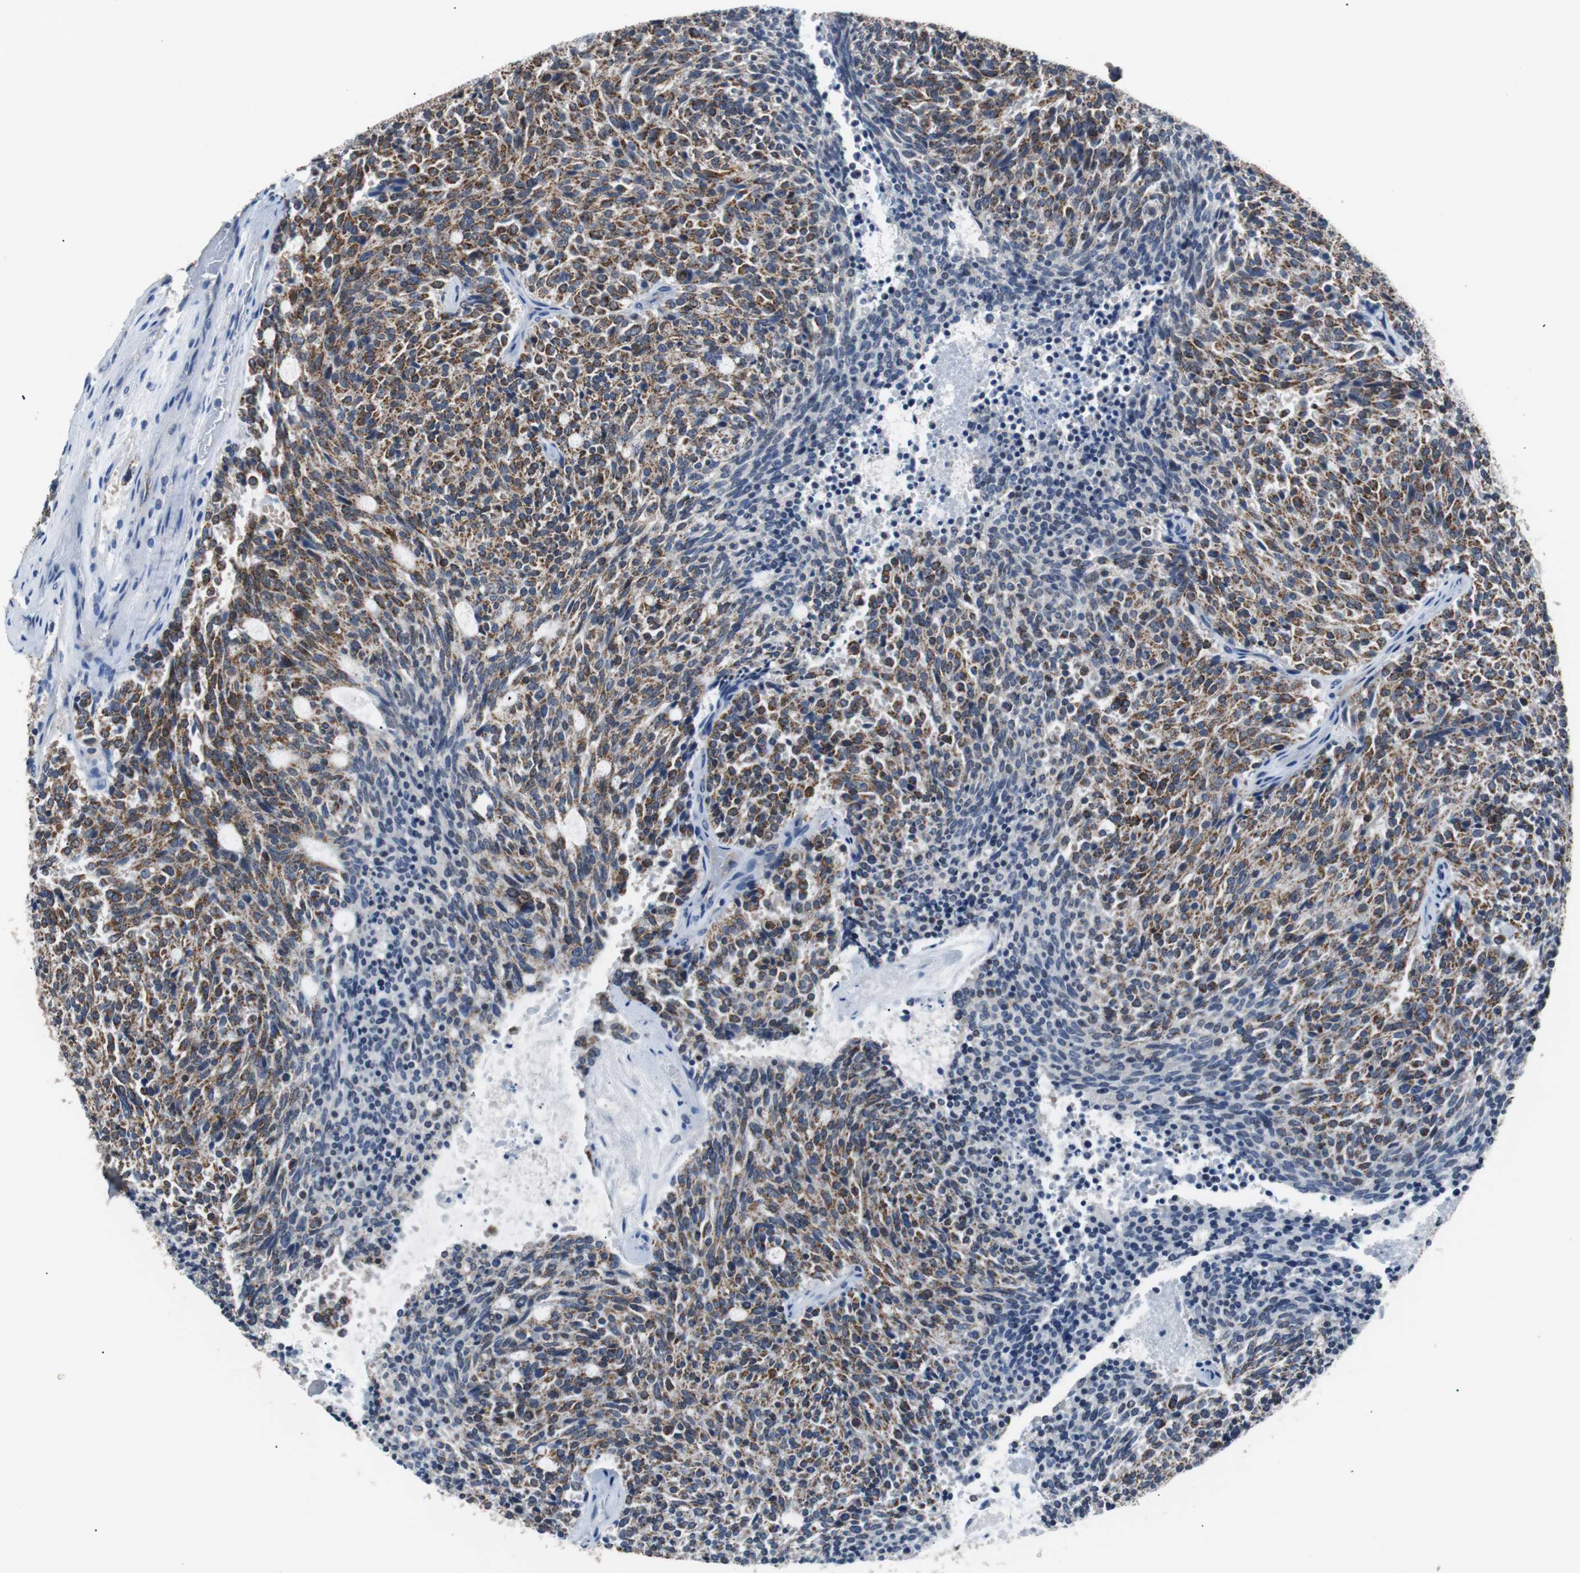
{"staining": {"intensity": "strong", "quantity": ">75%", "location": "cytoplasmic/membranous"}, "tissue": "carcinoid", "cell_type": "Tumor cells", "image_type": "cancer", "snomed": [{"axis": "morphology", "description": "Carcinoid, malignant, NOS"}, {"axis": "topography", "description": "Pancreas"}], "caption": "The immunohistochemical stain shows strong cytoplasmic/membranous expression in tumor cells of malignant carcinoid tissue.", "gene": "PITRM1", "patient": {"sex": "female", "age": 54}}